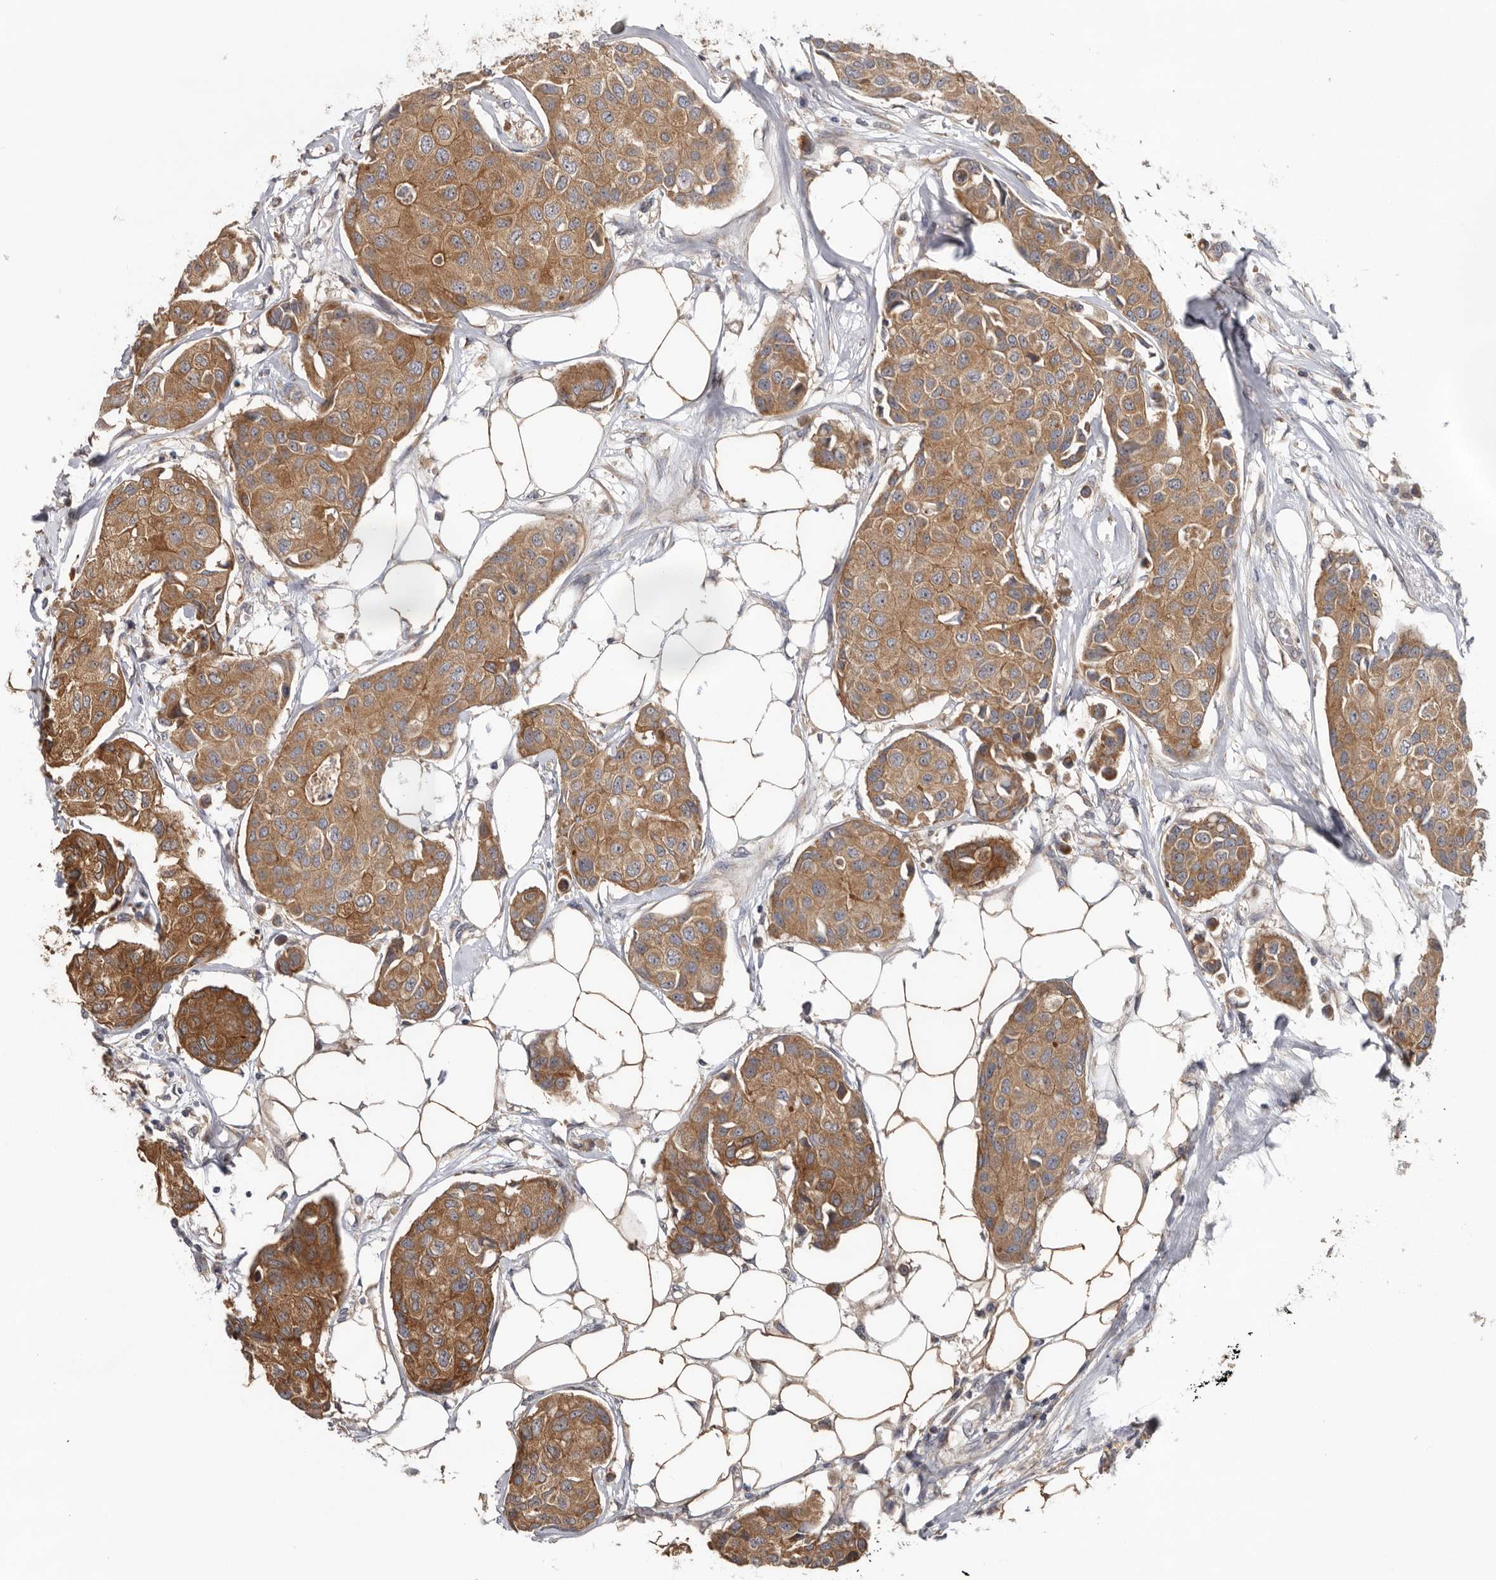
{"staining": {"intensity": "moderate", "quantity": ">75%", "location": "cytoplasmic/membranous"}, "tissue": "breast cancer", "cell_type": "Tumor cells", "image_type": "cancer", "snomed": [{"axis": "morphology", "description": "Duct carcinoma"}, {"axis": "topography", "description": "Breast"}], "caption": "Breast cancer (intraductal carcinoma) tissue displays moderate cytoplasmic/membranous positivity in approximately >75% of tumor cells Using DAB (3,3'-diaminobenzidine) (brown) and hematoxylin (blue) stains, captured at high magnification using brightfield microscopy.", "gene": "HINT3", "patient": {"sex": "female", "age": 80}}